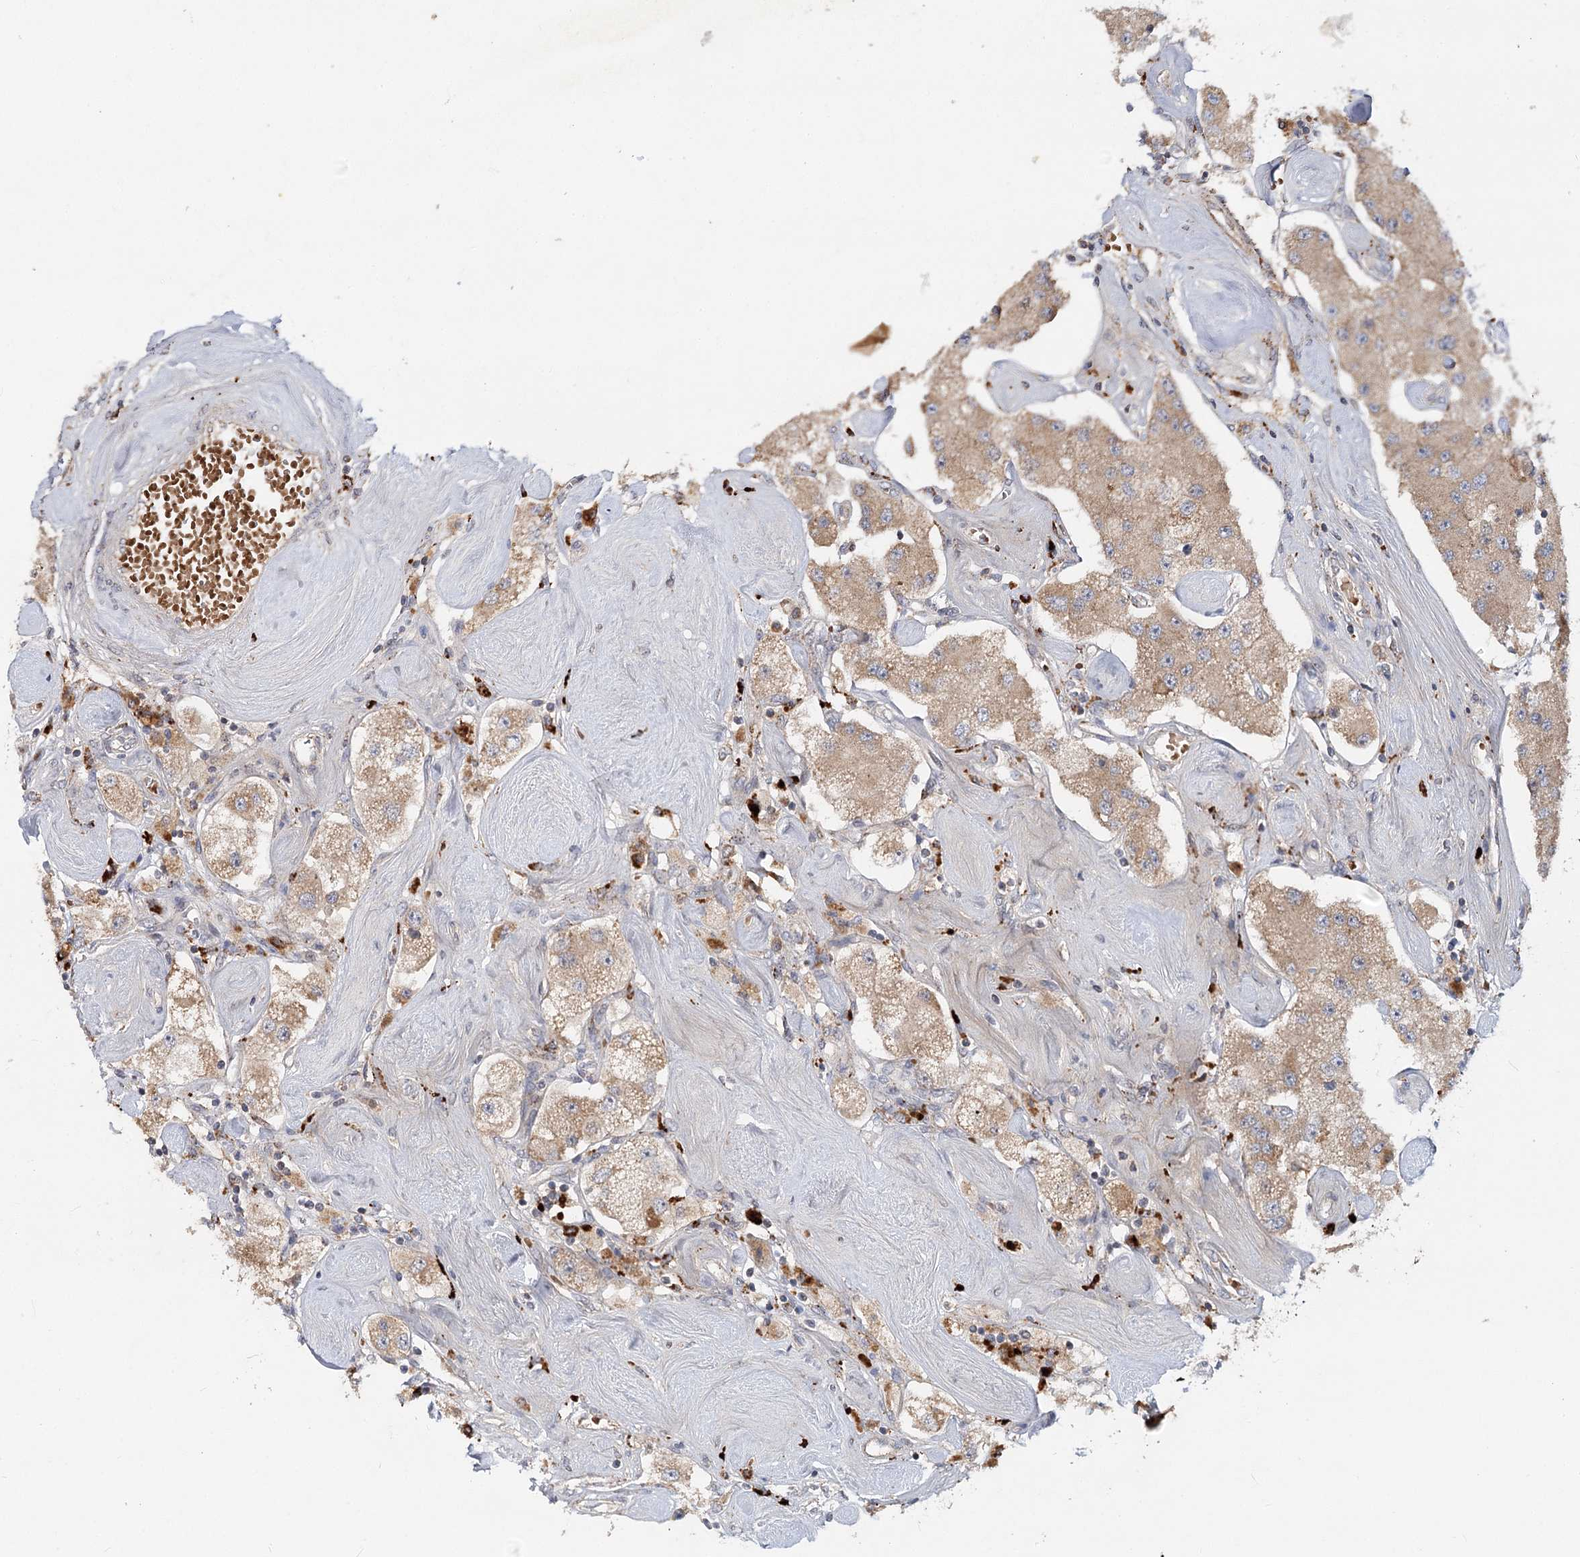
{"staining": {"intensity": "moderate", "quantity": ">75%", "location": "cytoplasmic/membranous"}, "tissue": "carcinoid", "cell_type": "Tumor cells", "image_type": "cancer", "snomed": [{"axis": "morphology", "description": "Carcinoid, malignant, NOS"}, {"axis": "topography", "description": "Pancreas"}], "caption": "An image of human malignant carcinoid stained for a protein exhibits moderate cytoplasmic/membranous brown staining in tumor cells. The protein is stained brown, and the nuclei are stained in blue (DAB IHC with brightfield microscopy, high magnification).", "gene": "PYROXD2", "patient": {"sex": "male", "age": 41}}